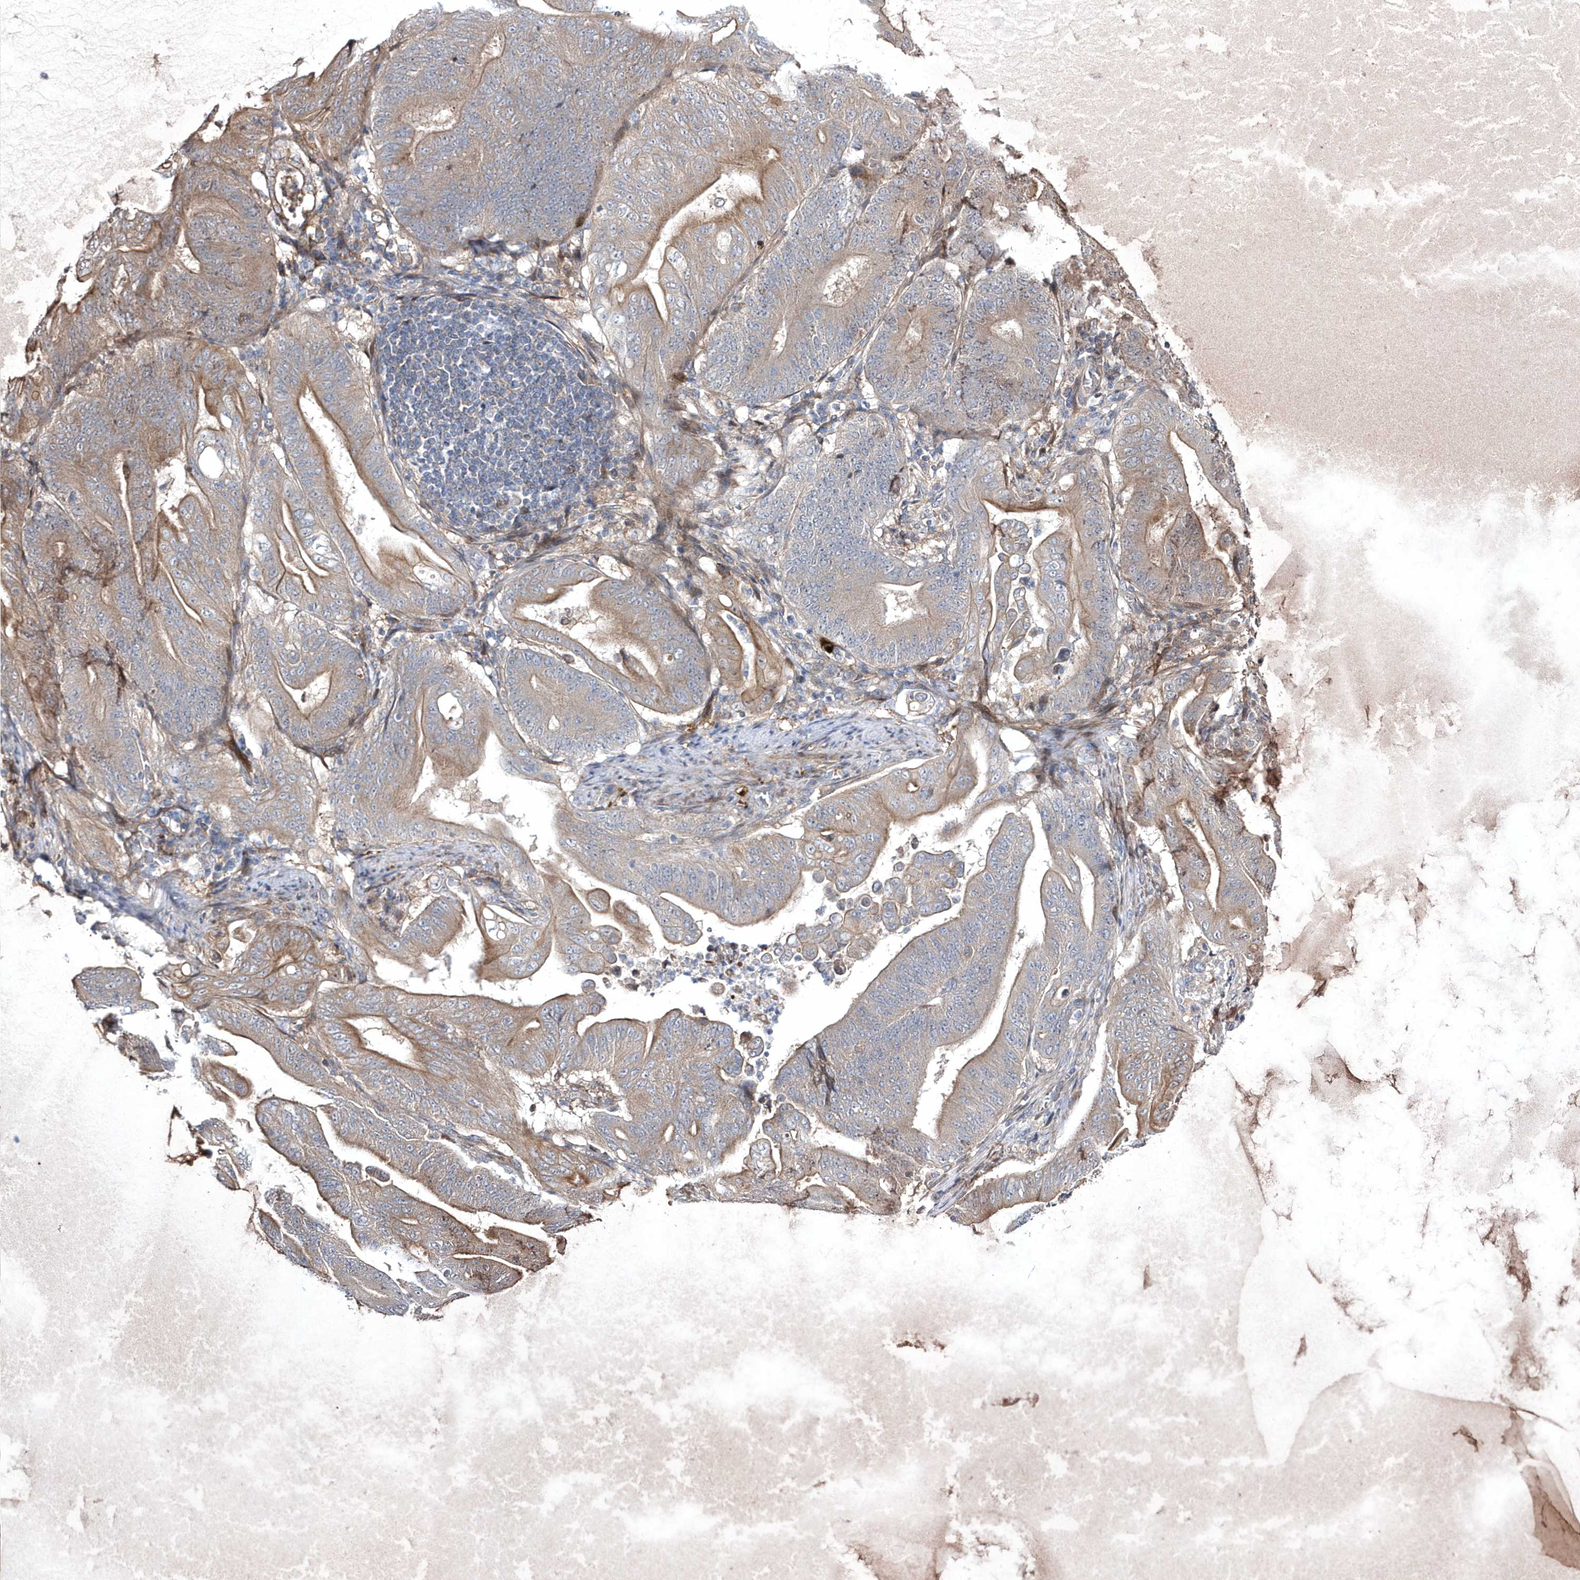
{"staining": {"intensity": "moderate", "quantity": "25%-75%", "location": "cytoplasmic/membranous"}, "tissue": "stomach cancer", "cell_type": "Tumor cells", "image_type": "cancer", "snomed": [{"axis": "morphology", "description": "Adenocarcinoma, NOS"}, {"axis": "topography", "description": "Stomach"}], "caption": "Immunohistochemistry (IHC) micrograph of human stomach cancer (adenocarcinoma) stained for a protein (brown), which reveals medium levels of moderate cytoplasmic/membranous staining in about 25%-75% of tumor cells.", "gene": "DSPP", "patient": {"sex": "female", "age": 73}}